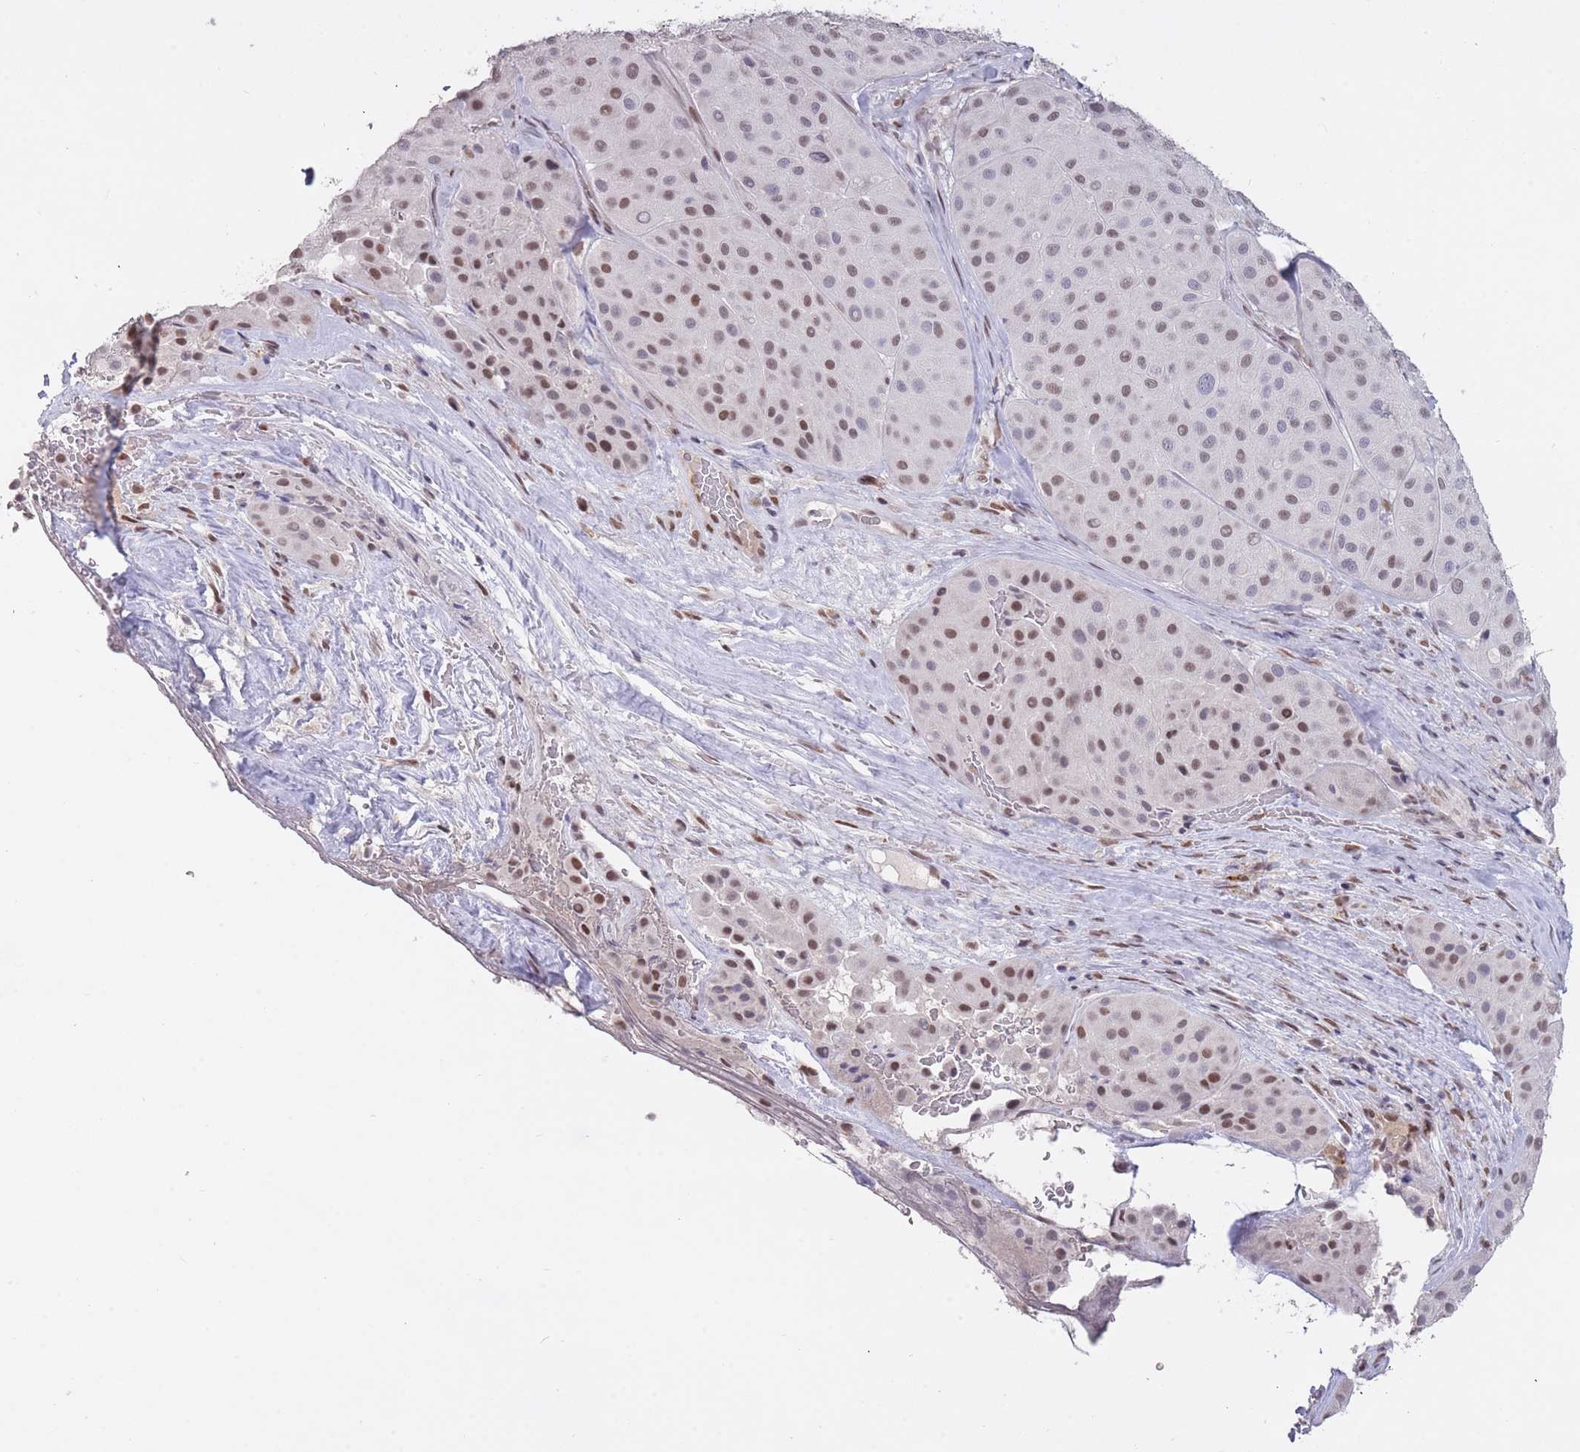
{"staining": {"intensity": "moderate", "quantity": "<25%", "location": "nuclear"}, "tissue": "melanoma", "cell_type": "Tumor cells", "image_type": "cancer", "snomed": [{"axis": "morphology", "description": "Malignant melanoma, Metastatic site"}, {"axis": "topography", "description": "Smooth muscle"}], "caption": "Brown immunohistochemical staining in human malignant melanoma (metastatic site) shows moderate nuclear positivity in about <25% of tumor cells.", "gene": "HNRNPUL1", "patient": {"sex": "male", "age": 41}}